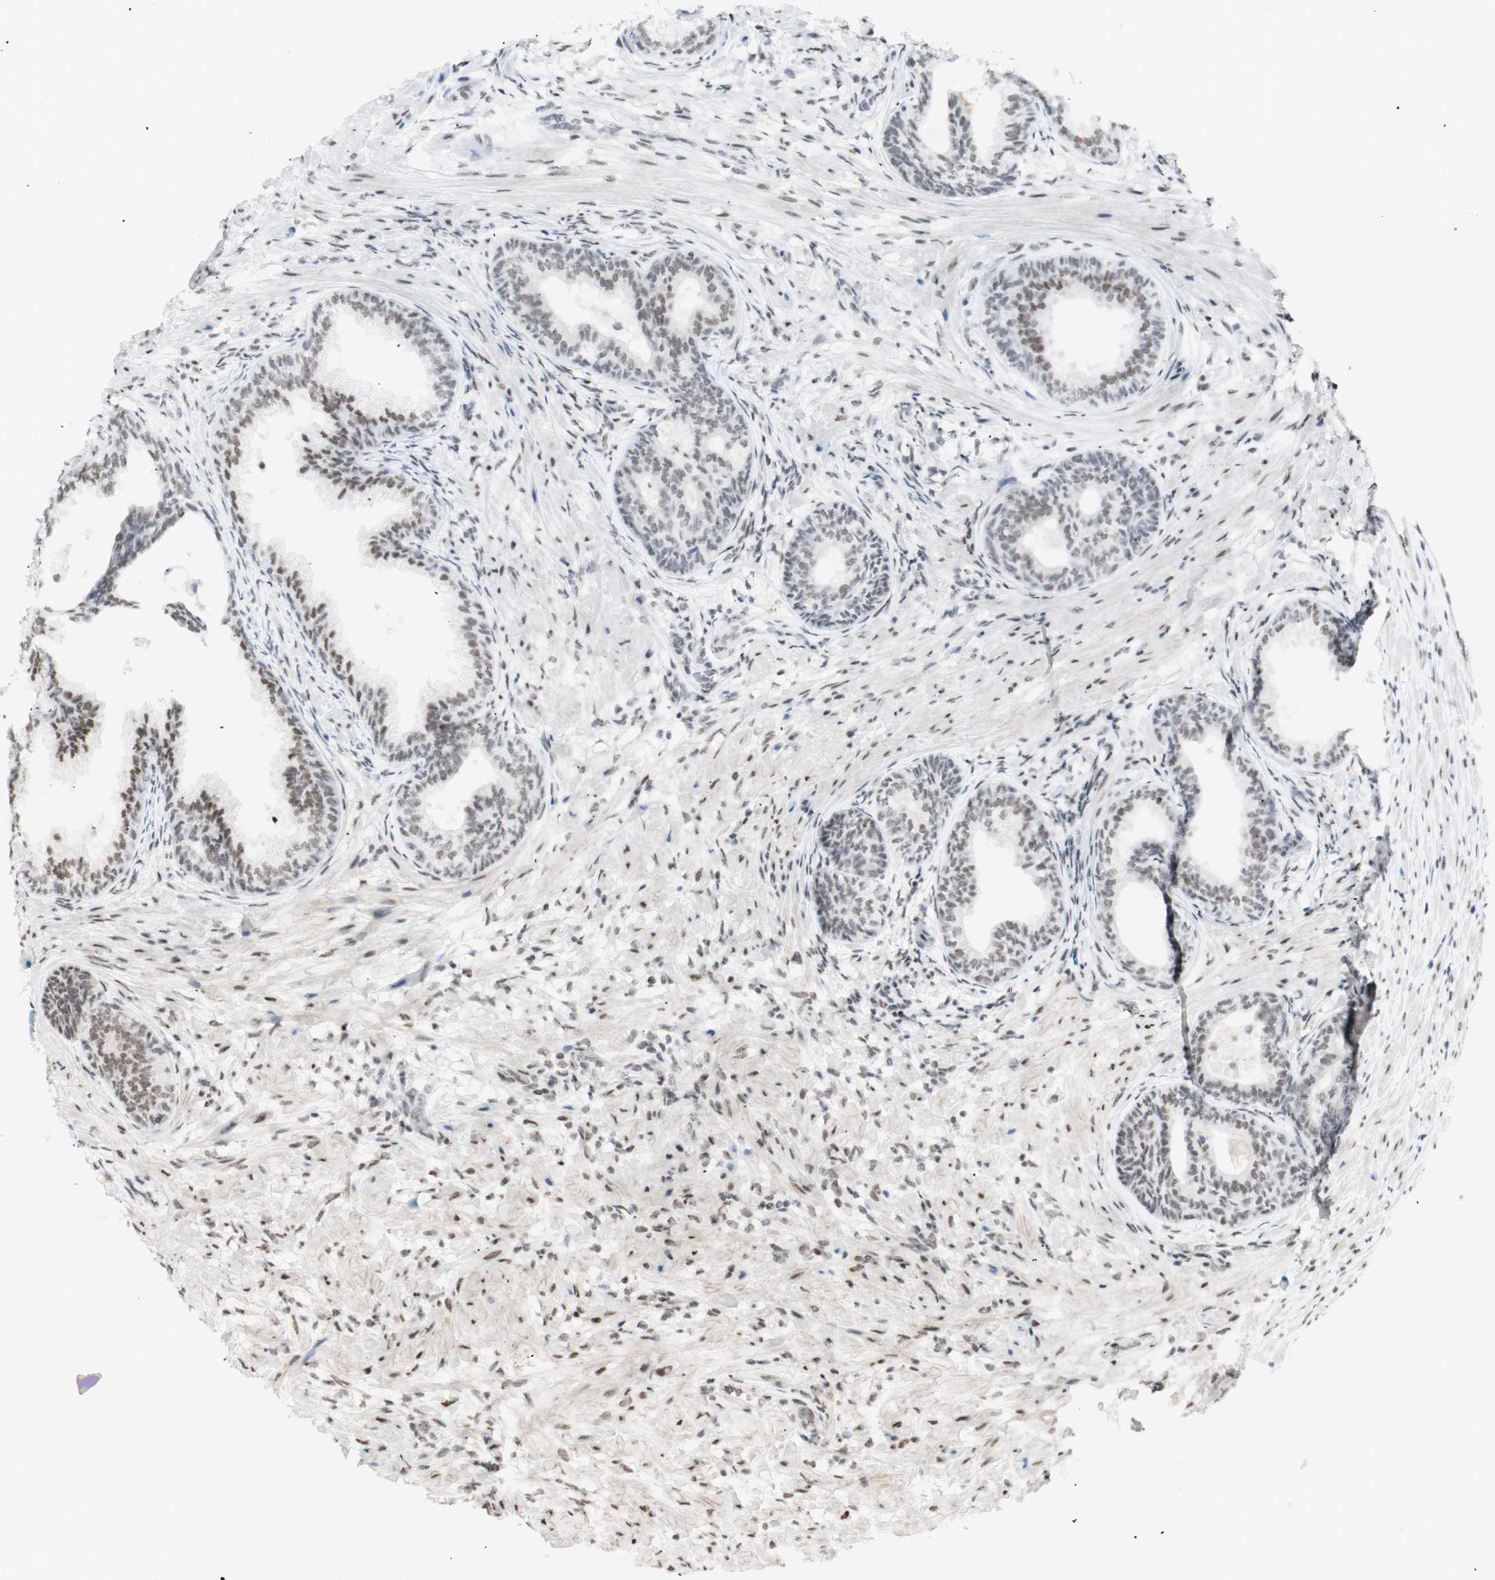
{"staining": {"intensity": "weak", "quantity": "25%-75%", "location": "nuclear"}, "tissue": "prostate", "cell_type": "Glandular cells", "image_type": "normal", "snomed": [{"axis": "morphology", "description": "Normal tissue, NOS"}, {"axis": "topography", "description": "Prostate"}], "caption": "This micrograph reveals benign prostate stained with immunohistochemistry (IHC) to label a protein in brown. The nuclear of glandular cells show weak positivity for the protein. Nuclei are counter-stained blue.", "gene": "ZMYM6", "patient": {"sex": "male", "age": 76}}